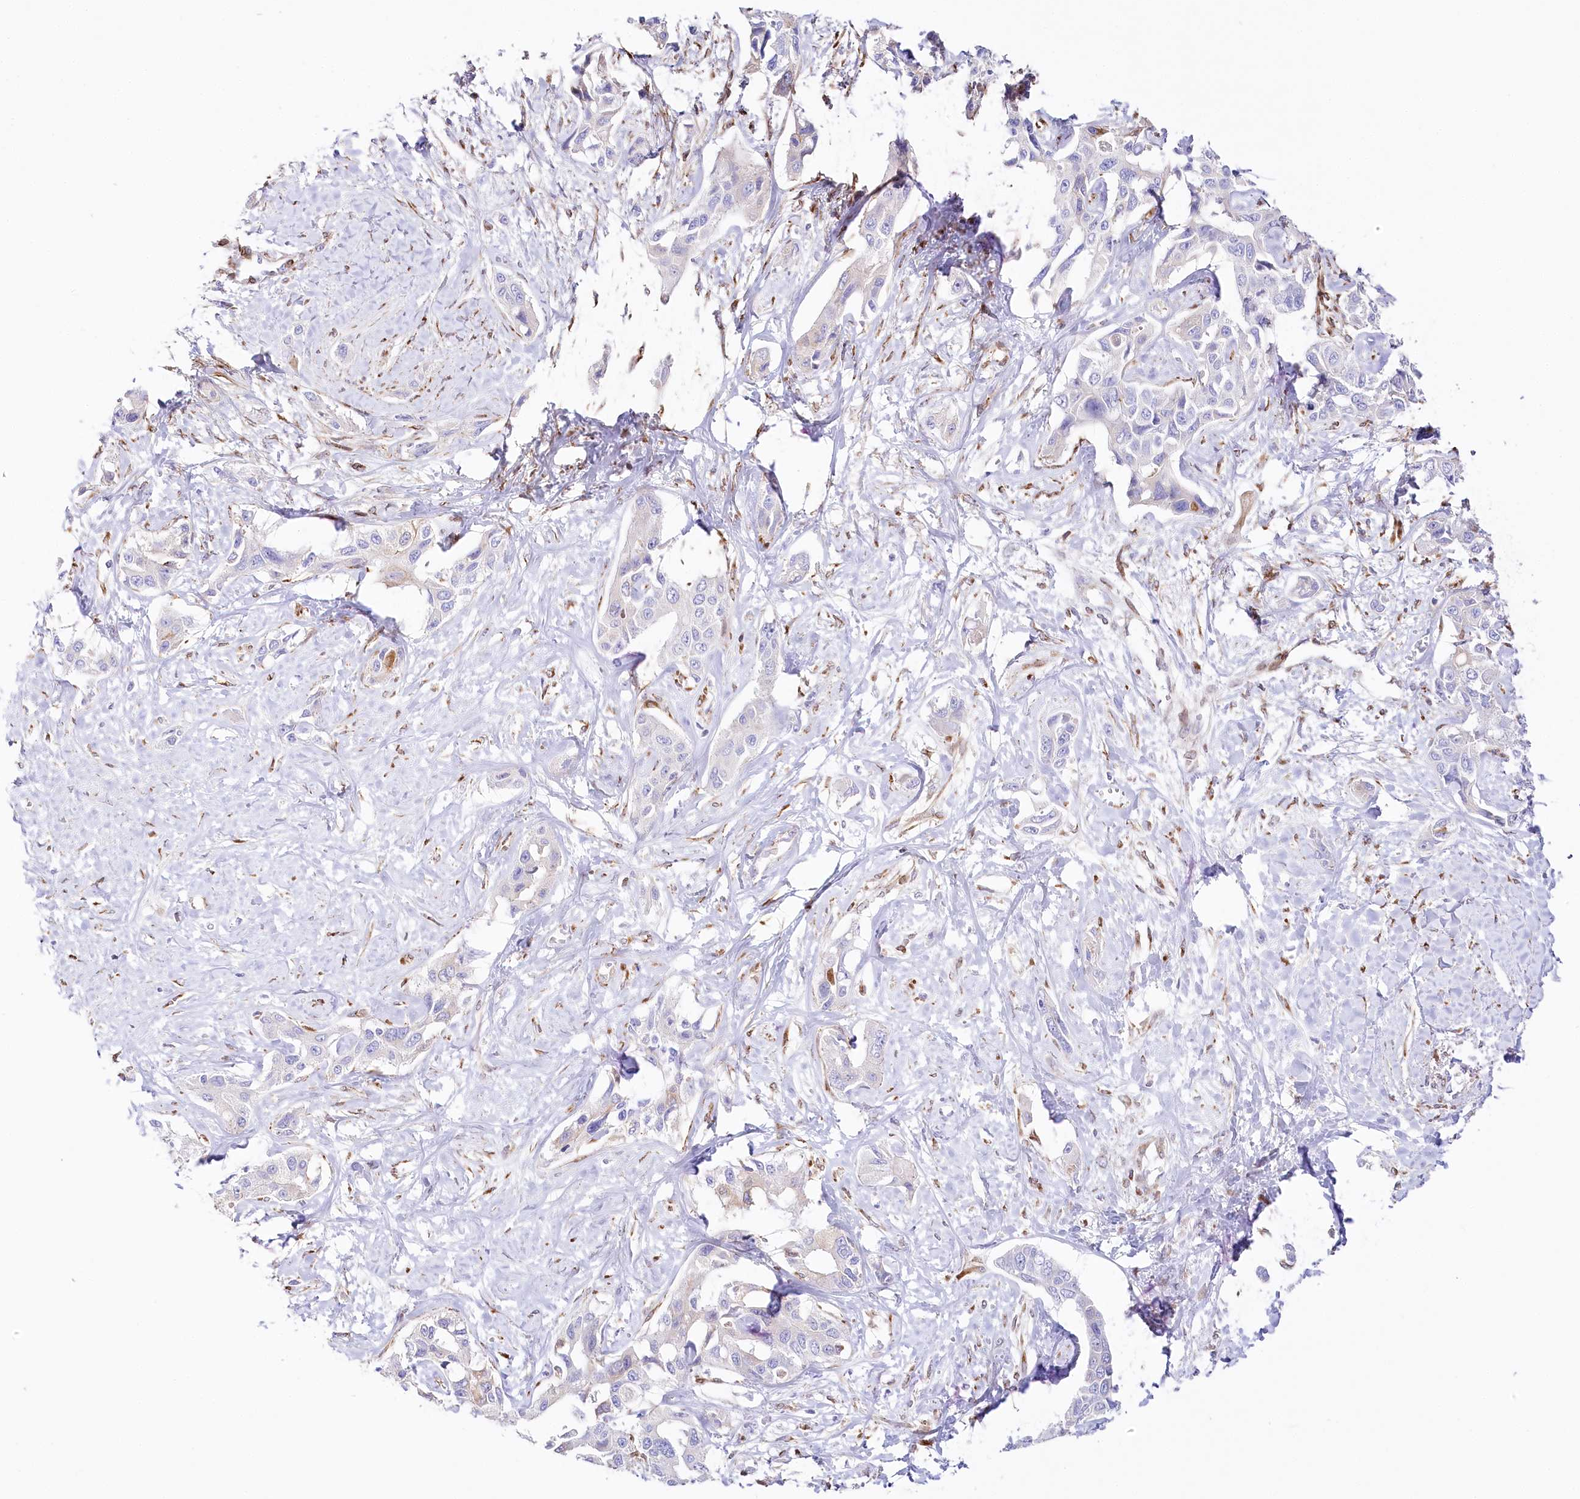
{"staining": {"intensity": "negative", "quantity": "none", "location": "none"}, "tissue": "liver cancer", "cell_type": "Tumor cells", "image_type": "cancer", "snomed": [{"axis": "morphology", "description": "Cholangiocarcinoma"}, {"axis": "topography", "description": "Liver"}], "caption": "This is a image of immunohistochemistry (IHC) staining of liver cancer, which shows no staining in tumor cells.", "gene": "ABRAXAS2", "patient": {"sex": "male", "age": 59}}